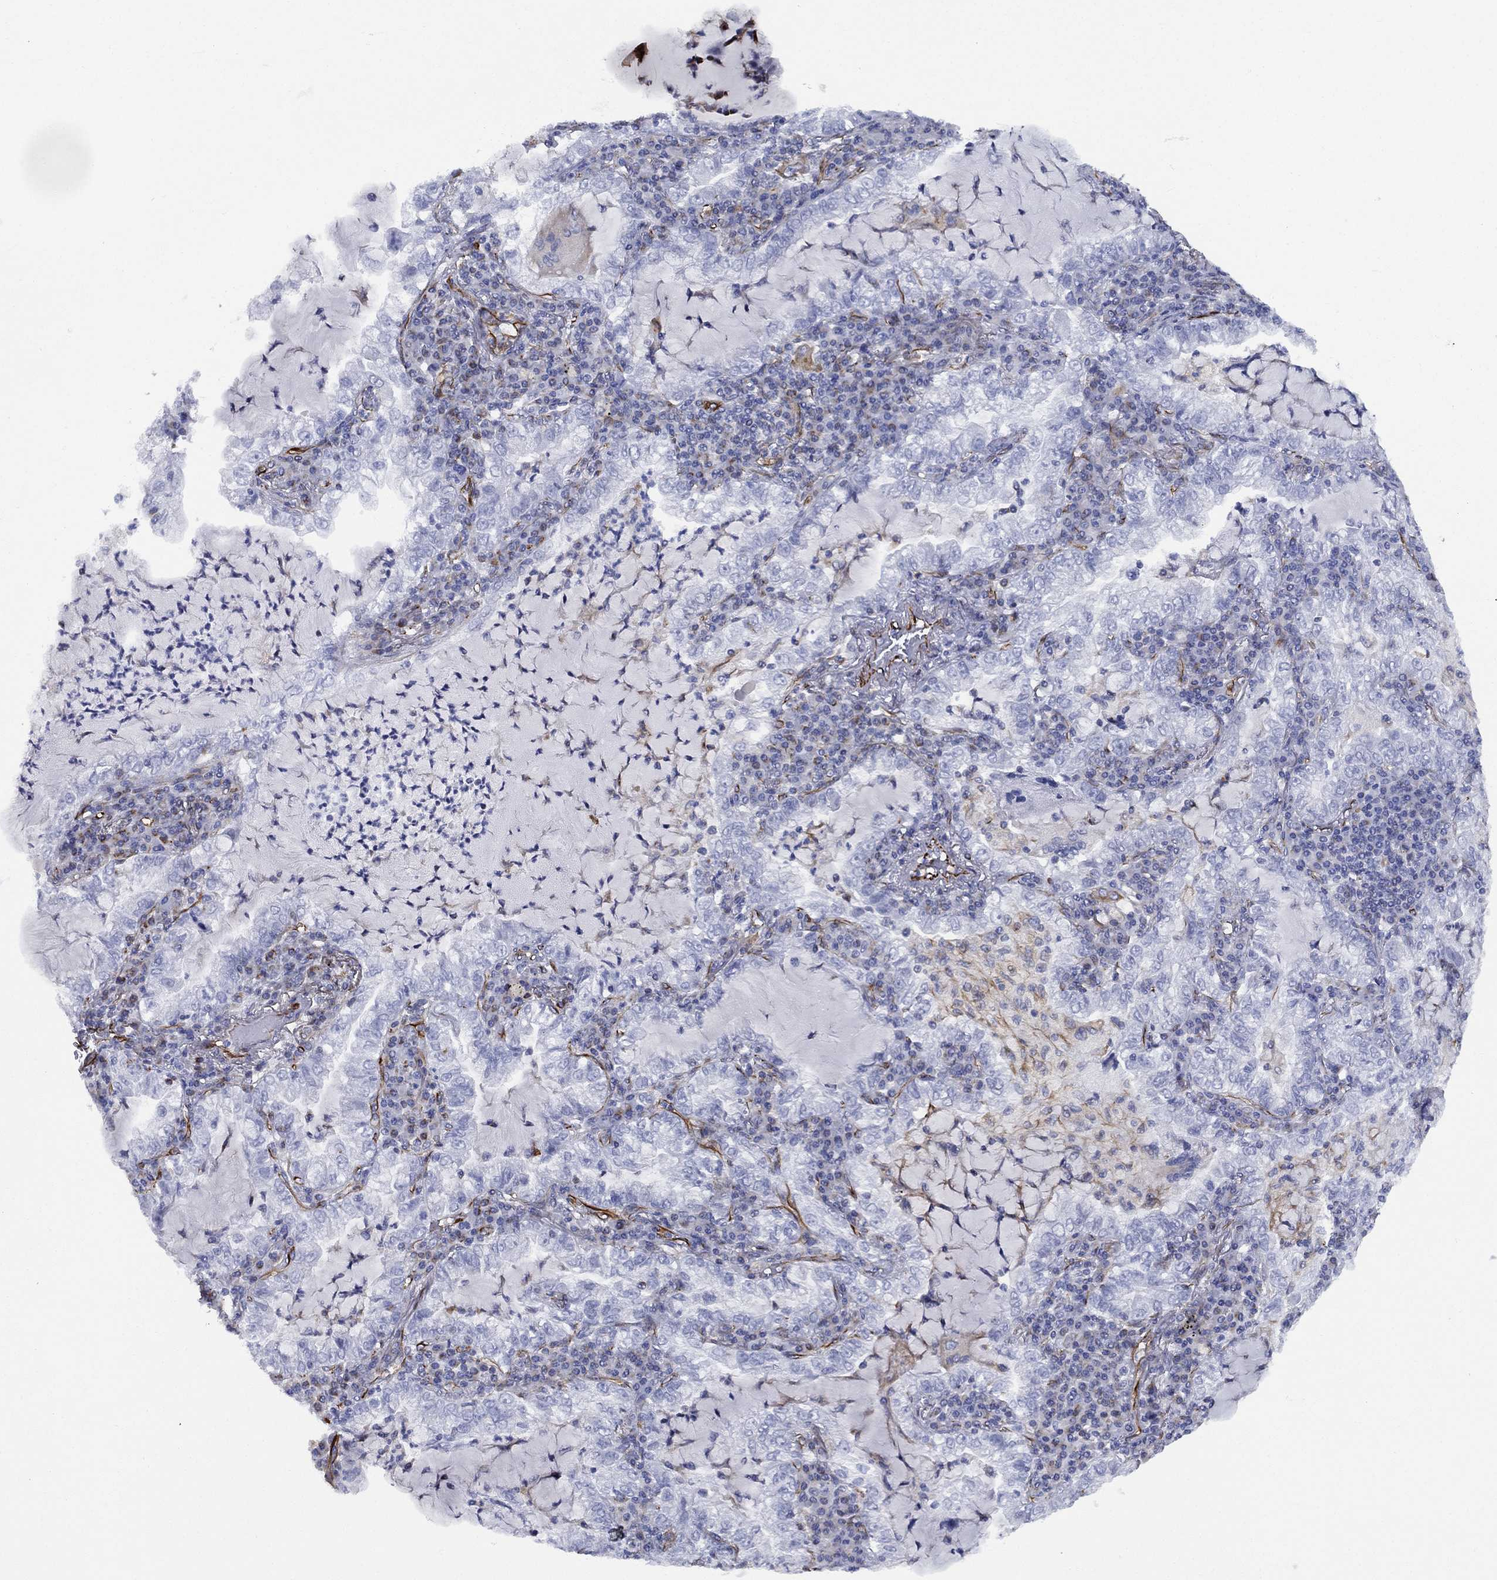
{"staining": {"intensity": "negative", "quantity": "none", "location": "none"}, "tissue": "lung cancer", "cell_type": "Tumor cells", "image_type": "cancer", "snomed": [{"axis": "morphology", "description": "Adenocarcinoma, NOS"}, {"axis": "topography", "description": "Lung"}], "caption": "This is an IHC image of human lung cancer. There is no positivity in tumor cells.", "gene": "MAS1", "patient": {"sex": "female", "age": 73}}